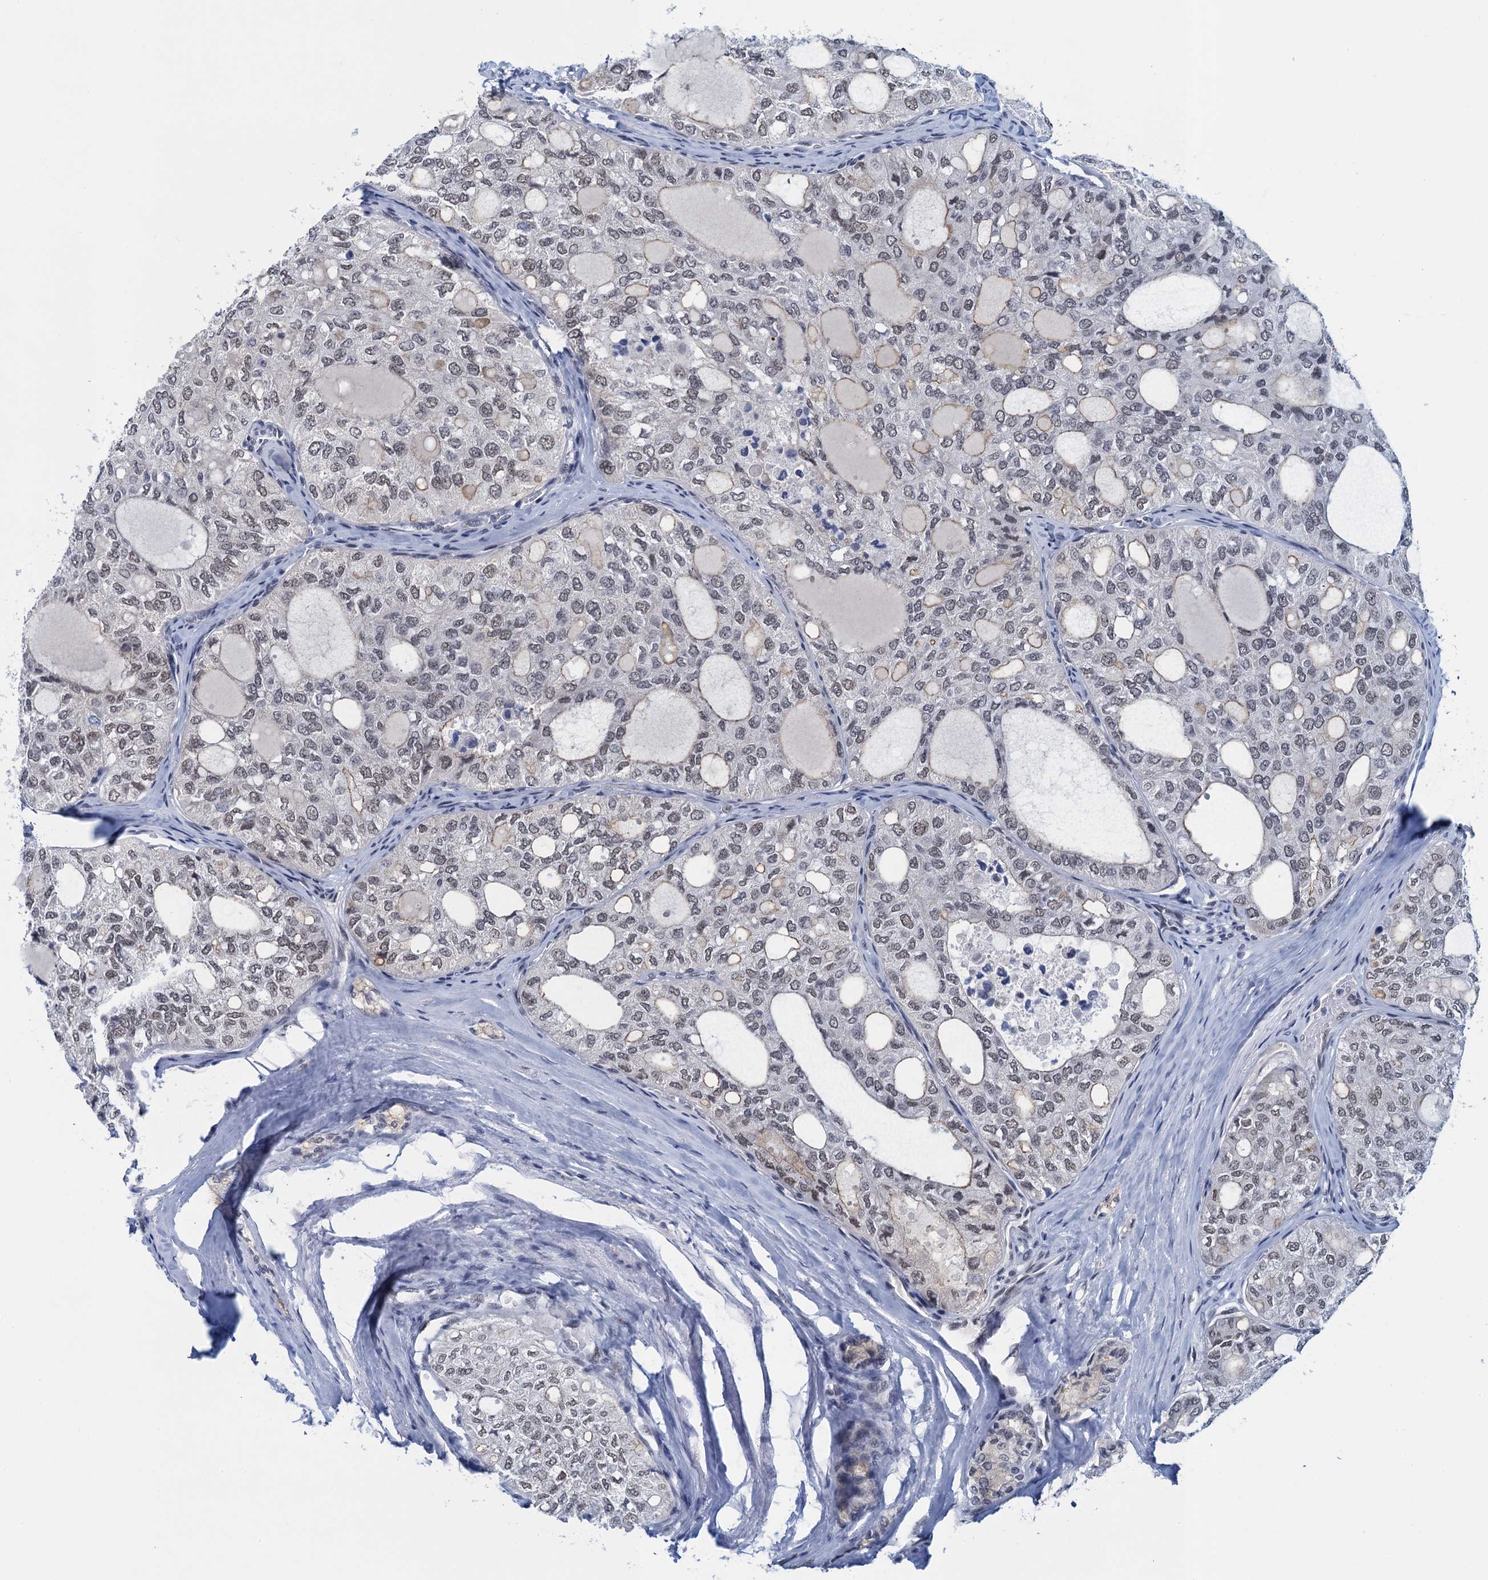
{"staining": {"intensity": "weak", "quantity": "25%-75%", "location": "nuclear"}, "tissue": "thyroid cancer", "cell_type": "Tumor cells", "image_type": "cancer", "snomed": [{"axis": "morphology", "description": "Follicular adenoma carcinoma, NOS"}, {"axis": "topography", "description": "Thyroid gland"}], "caption": "The immunohistochemical stain highlights weak nuclear positivity in tumor cells of thyroid cancer tissue. (brown staining indicates protein expression, while blue staining denotes nuclei).", "gene": "EPS8L1", "patient": {"sex": "male", "age": 75}}